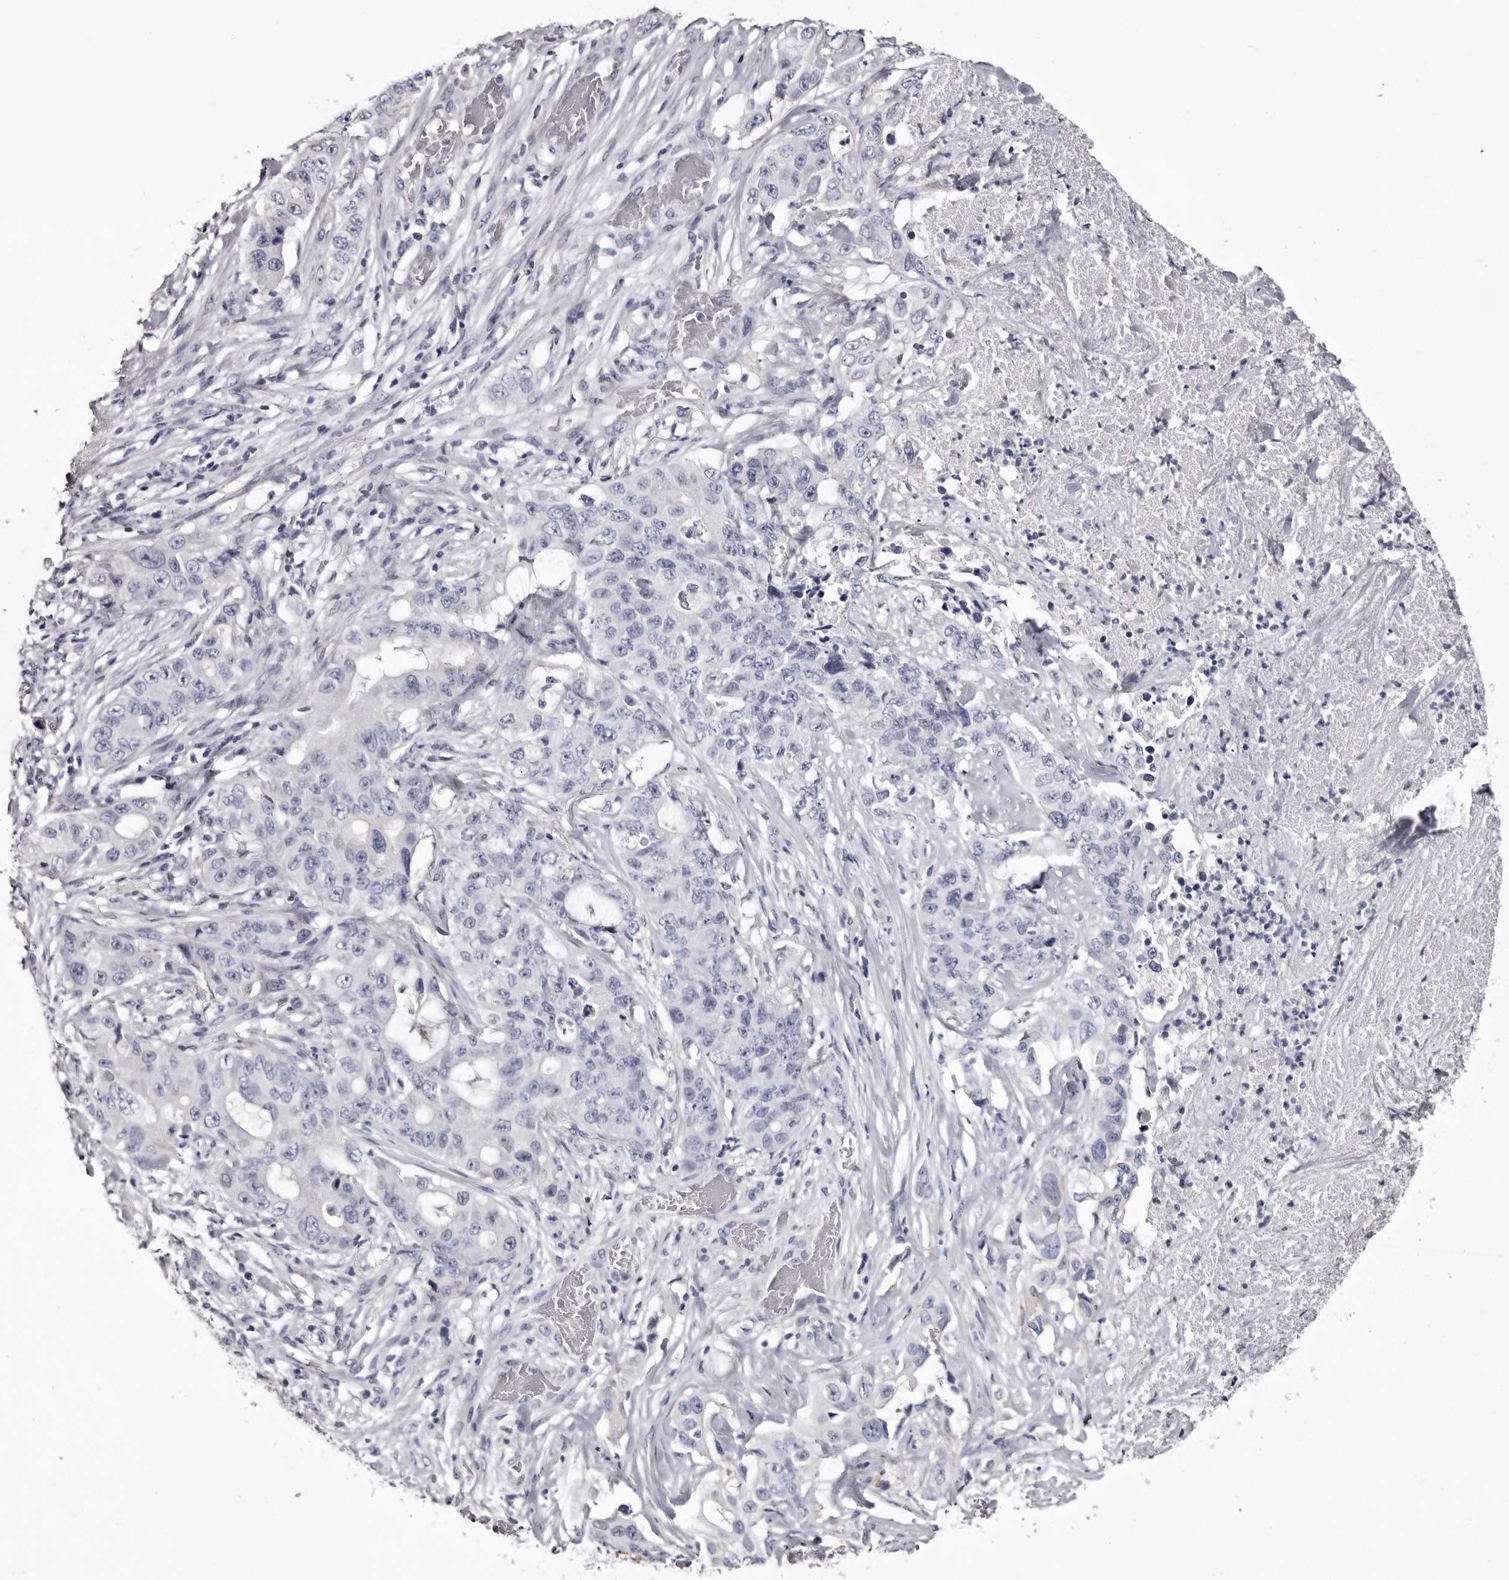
{"staining": {"intensity": "negative", "quantity": "none", "location": "none"}, "tissue": "lung cancer", "cell_type": "Tumor cells", "image_type": "cancer", "snomed": [{"axis": "morphology", "description": "Adenocarcinoma, NOS"}, {"axis": "topography", "description": "Lung"}], "caption": "High power microscopy micrograph of an immunohistochemistry photomicrograph of lung cancer (adenocarcinoma), revealing no significant staining in tumor cells.", "gene": "CA6", "patient": {"sex": "female", "age": 51}}